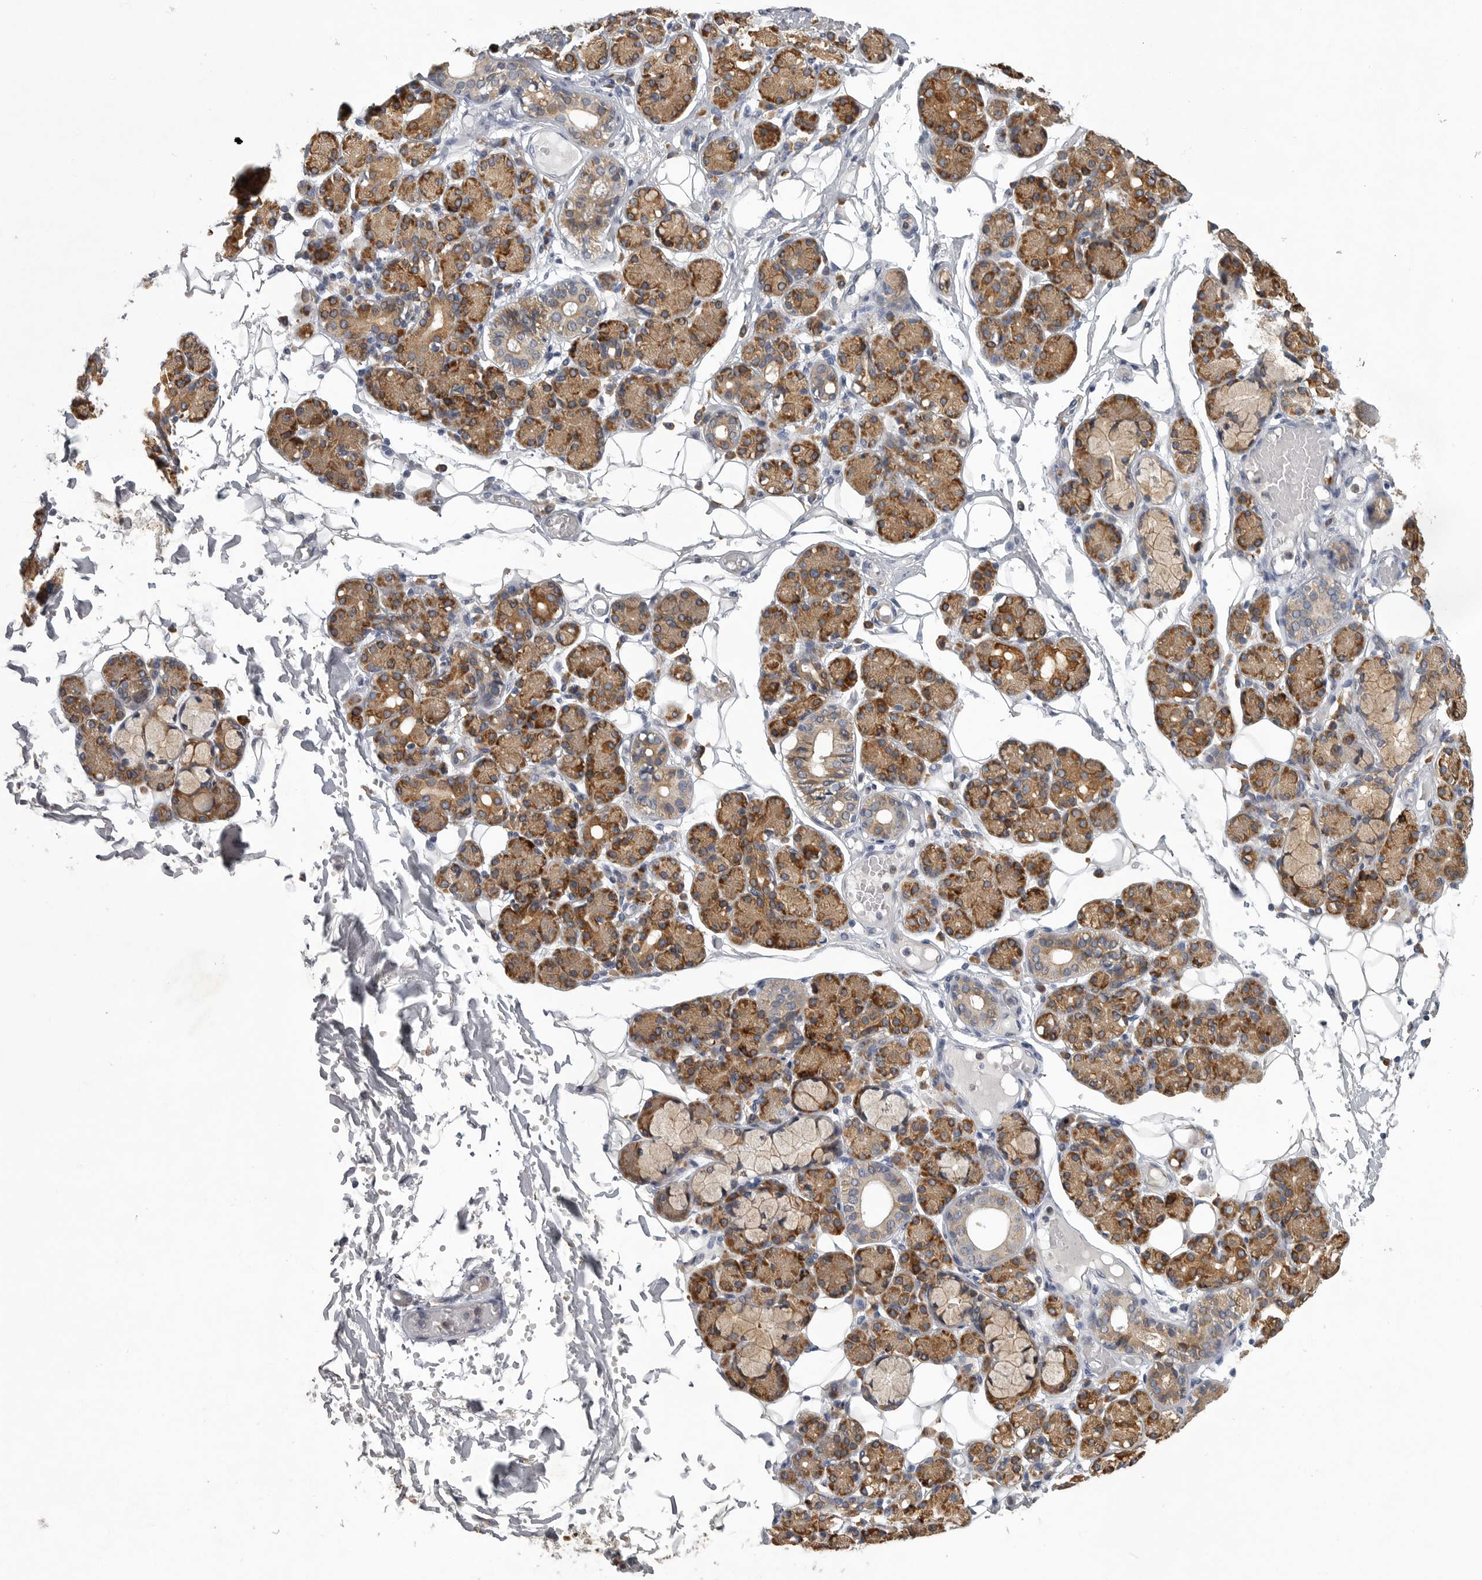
{"staining": {"intensity": "moderate", "quantity": ">75%", "location": "cytoplasmic/membranous"}, "tissue": "salivary gland", "cell_type": "Glandular cells", "image_type": "normal", "snomed": [{"axis": "morphology", "description": "Normal tissue, NOS"}, {"axis": "topography", "description": "Salivary gland"}], "caption": "Immunohistochemistry of normal salivary gland shows medium levels of moderate cytoplasmic/membranous expression in about >75% of glandular cells.", "gene": "MINPP1", "patient": {"sex": "male", "age": 63}}